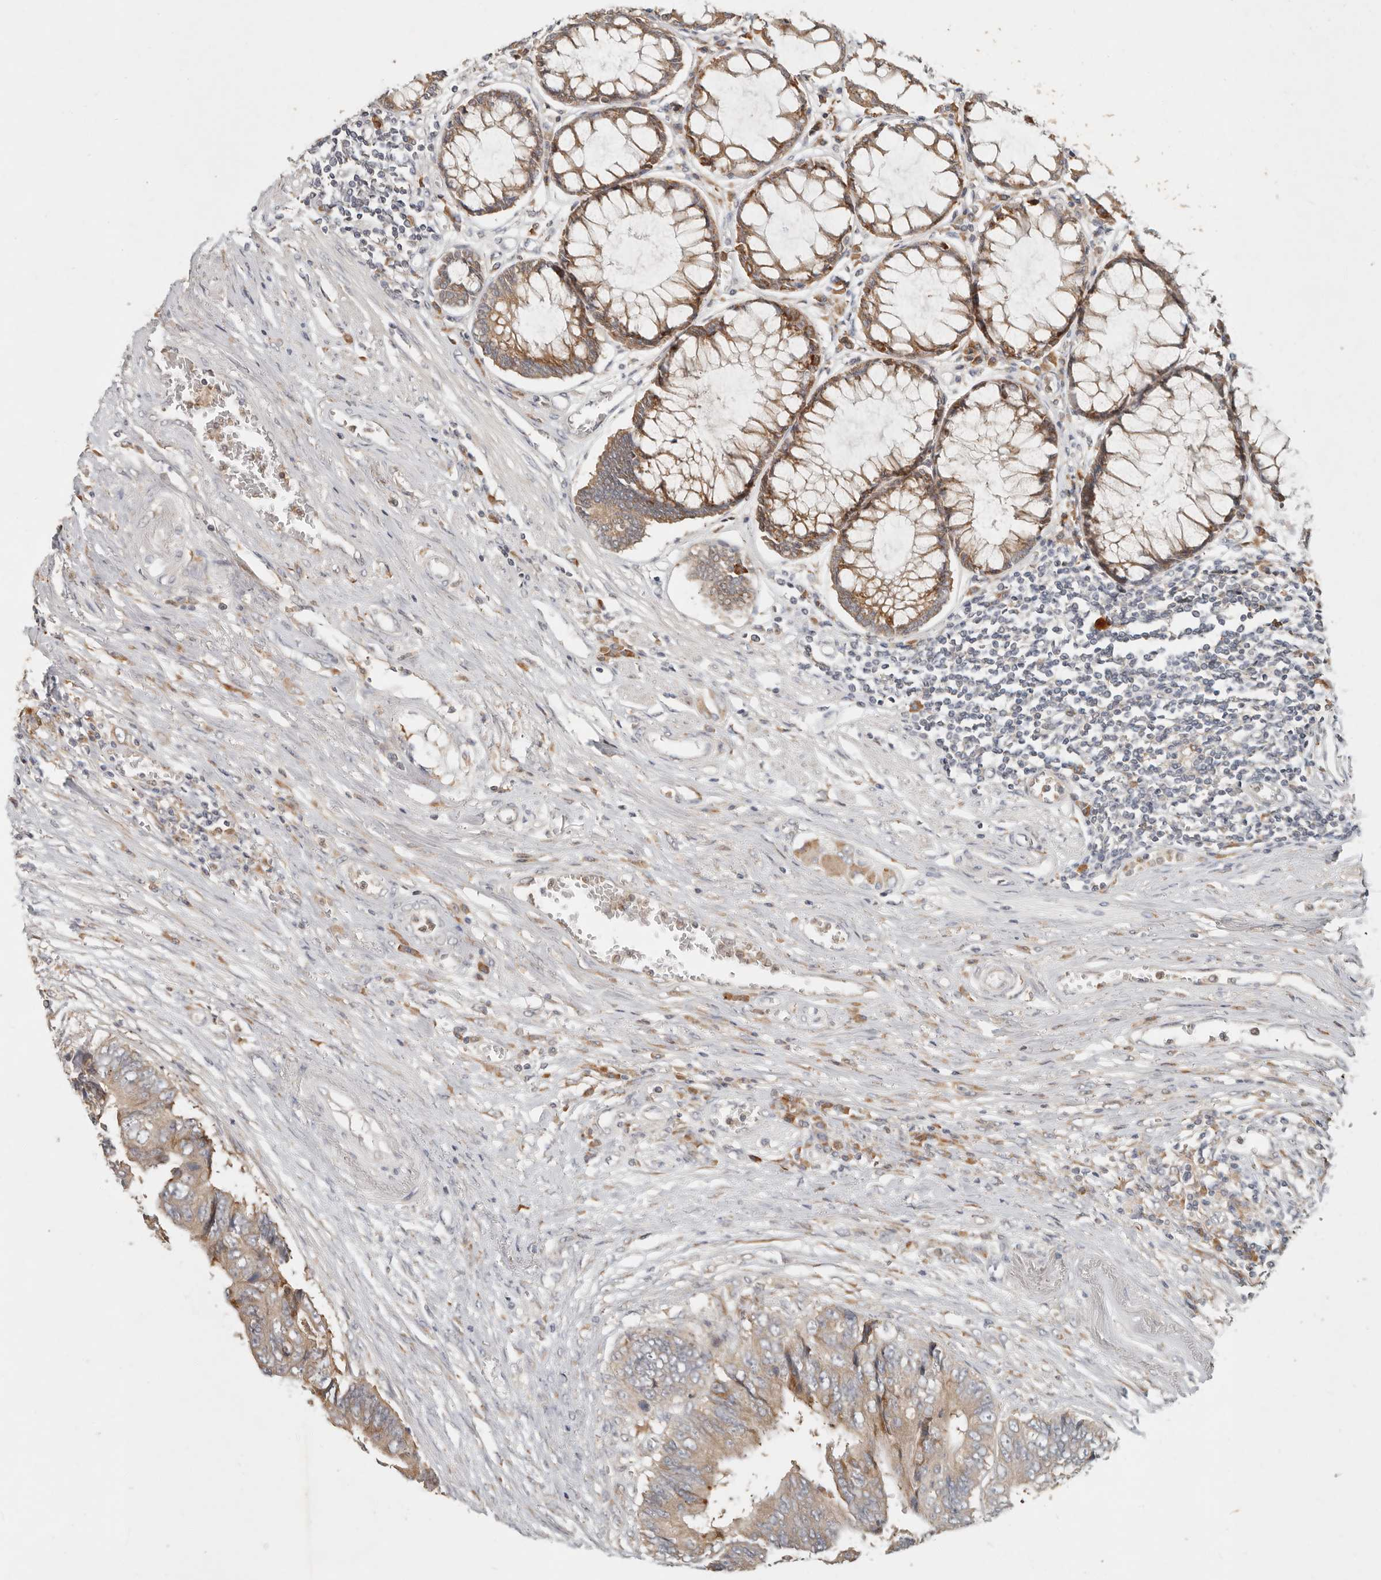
{"staining": {"intensity": "moderate", "quantity": ">75%", "location": "cytoplasmic/membranous"}, "tissue": "colorectal cancer", "cell_type": "Tumor cells", "image_type": "cancer", "snomed": [{"axis": "morphology", "description": "Adenocarcinoma, NOS"}, {"axis": "topography", "description": "Rectum"}], "caption": "Tumor cells reveal medium levels of moderate cytoplasmic/membranous positivity in approximately >75% of cells in human colorectal adenocarcinoma.", "gene": "ARHGEF10L", "patient": {"sex": "male", "age": 84}}